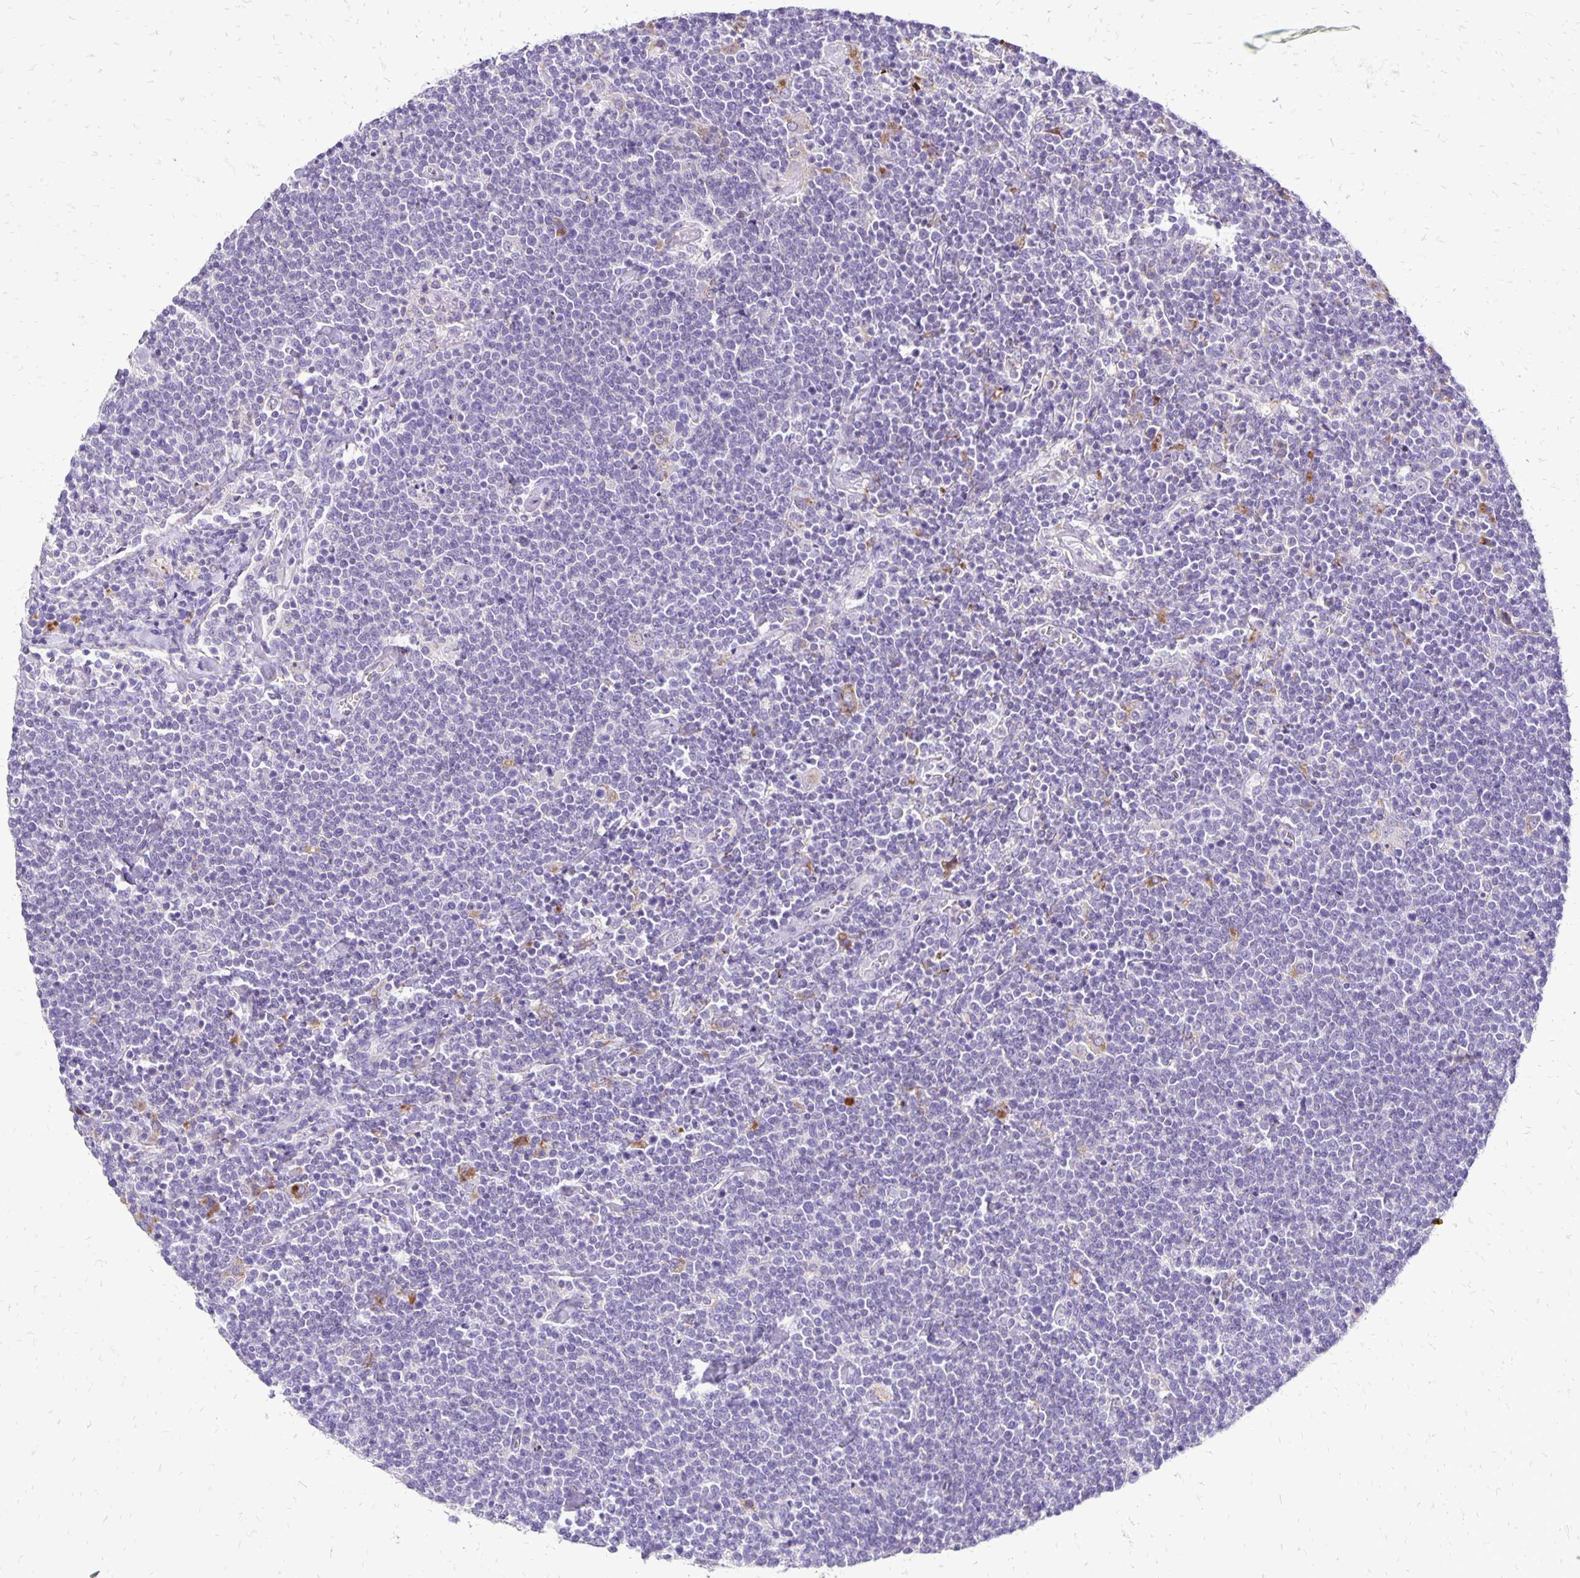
{"staining": {"intensity": "negative", "quantity": "none", "location": "none"}, "tissue": "lymphoma", "cell_type": "Tumor cells", "image_type": "cancer", "snomed": [{"axis": "morphology", "description": "Malignant lymphoma, non-Hodgkin's type, High grade"}, {"axis": "topography", "description": "Lymph node"}], "caption": "Micrograph shows no protein expression in tumor cells of high-grade malignant lymphoma, non-Hodgkin's type tissue.", "gene": "EIF5A", "patient": {"sex": "male", "age": 61}}